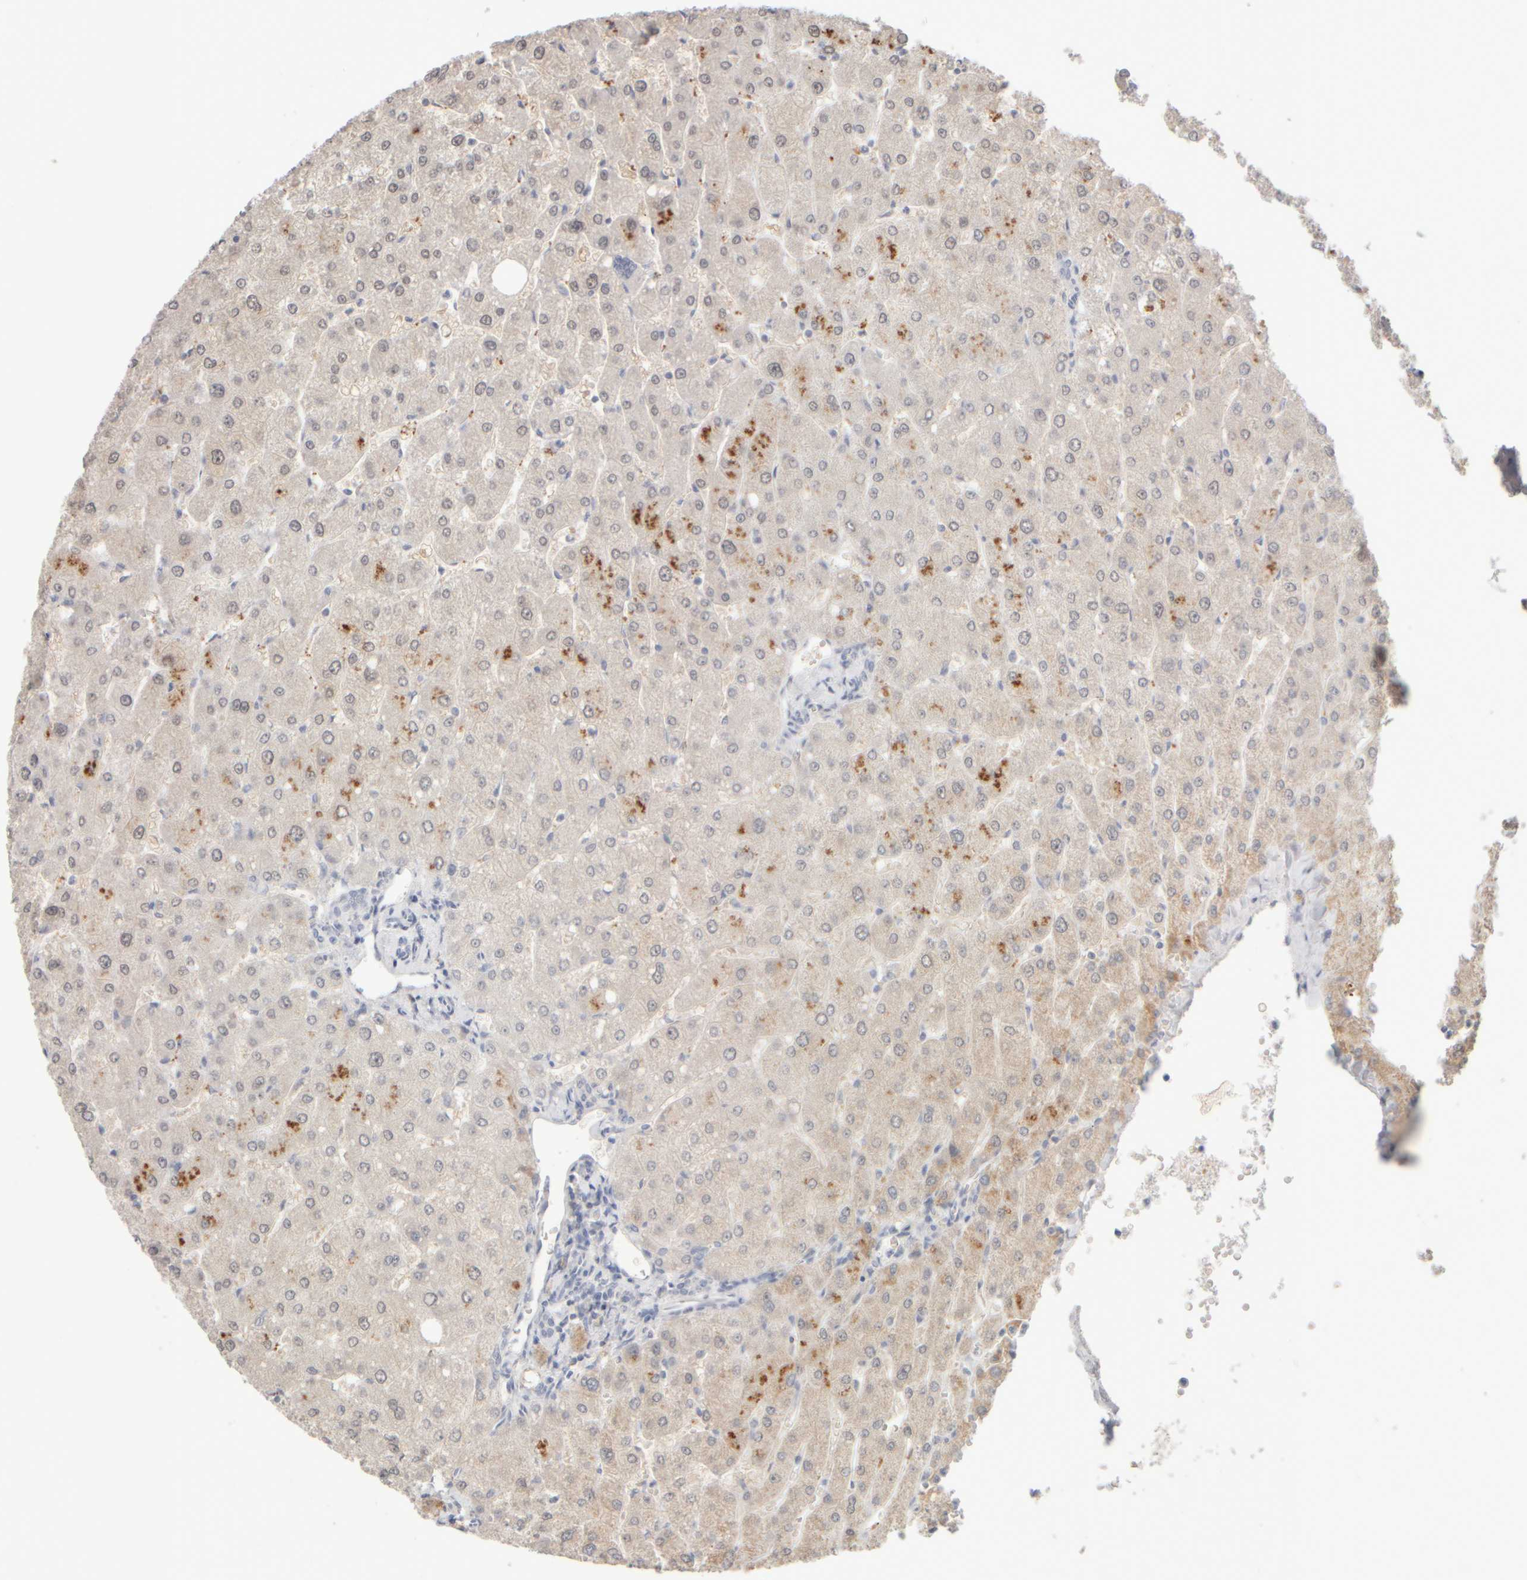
{"staining": {"intensity": "negative", "quantity": "none", "location": "none"}, "tissue": "liver", "cell_type": "Cholangiocytes", "image_type": "normal", "snomed": [{"axis": "morphology", "description": "Normal tissue, NOS"}, {"axis": "topography", "description": "Liver"}], "caption": "Immunohistochemical staining of unremarkable human liver reveals no significant expression in cholangiocytes.", "gene": "ZNF112", "patient": {"sex": "male", "age": 55}}